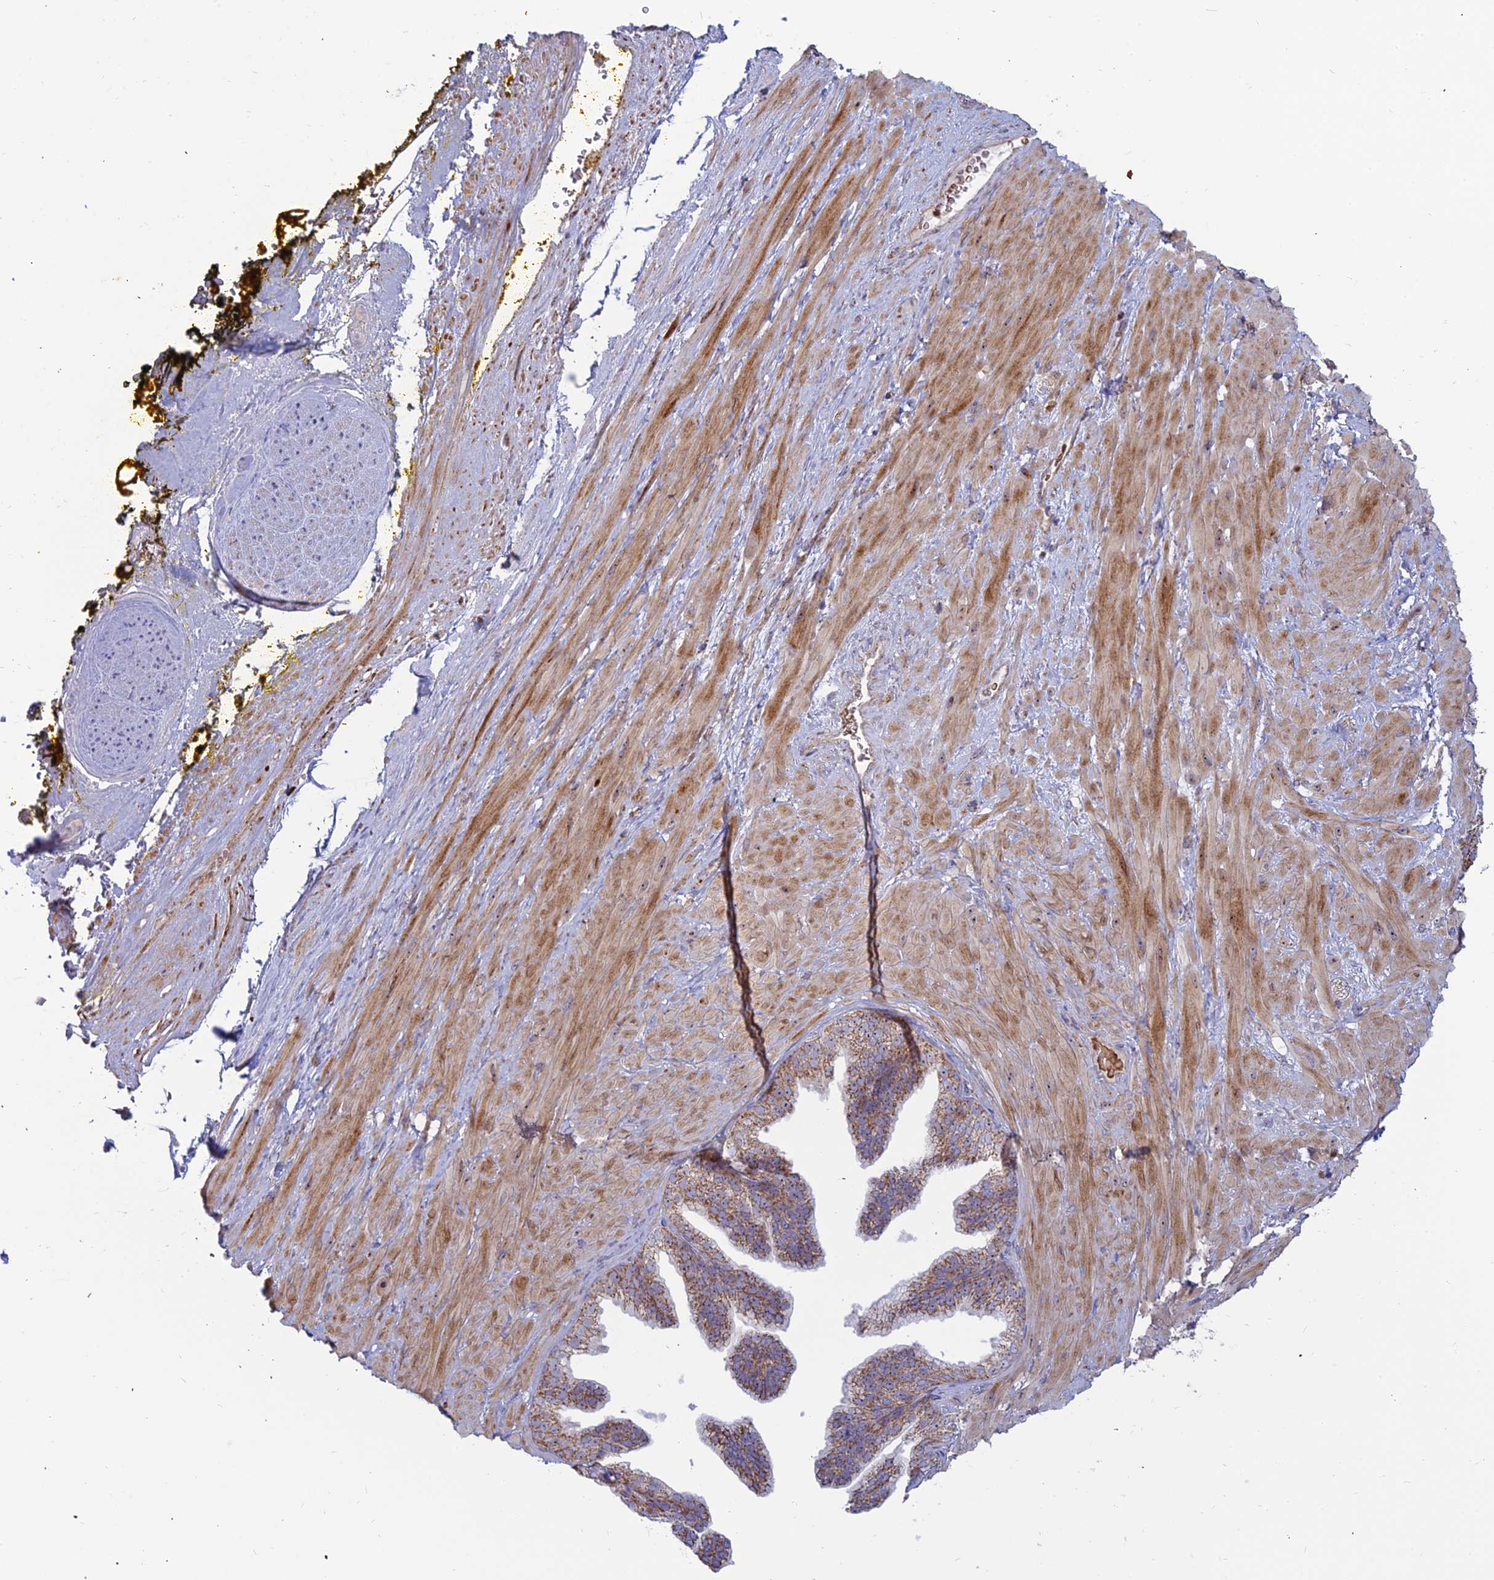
{"staining": {"intensity": "negative", "quantity": "none", "location": "none"}, "tissue": "adipose tissue", "cell_type": "Adipocytes", "image_type": "normal", "snomed": [{"axis": "morphology", "description": "Normal tissue, NOS"}, {"axis": "morphology", "description": "Adenocarcinoma, Low grade"}, {"axis": "topography", "description": "Prostate"}, {"axis": "topography", "description": "Peripheral nerve tissue"}], "caption": "Adipocytes show no significant staining in normal adipose tissue. (DAB (3,3'-diaminobenzidine) immunohistochemistry (IHC) with hematoxylin counter stain).", "gene": "SLC35F4", "patient": {"sex": "male", "age": 63}}